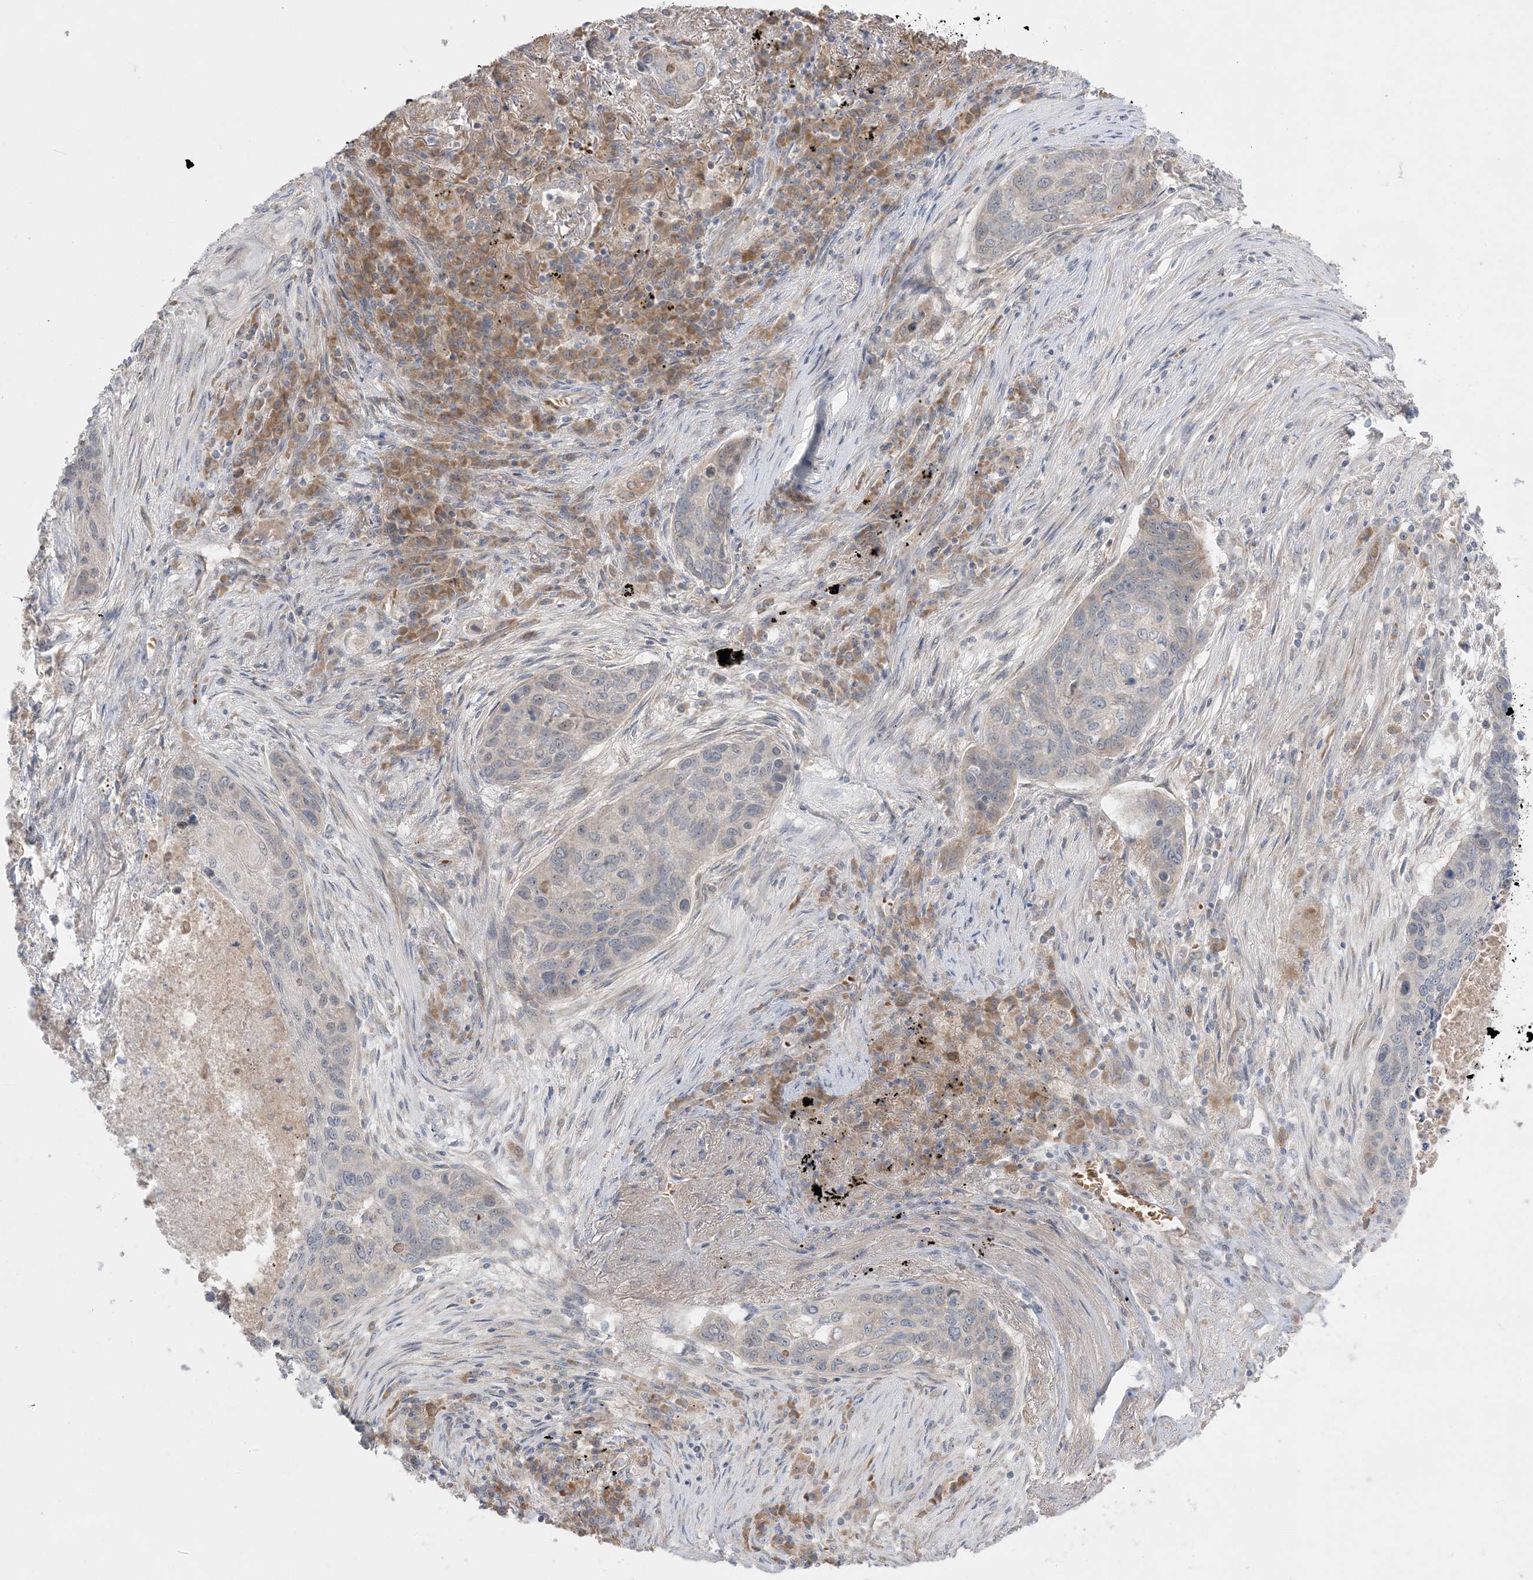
{"staining": {"intensity": "weak", "quantity": "<25%", "location": "cytoplasmic/membranous"}, "tissue": "lung cancer", "cell_type": "Tumor cells", "image_type": "cancer", "snomed": [{"axis": "morphology", "description": "Squamous cell carcinoma, NOS"}, {"axis": "topography", "description": "Lung"}], "caption": "Immunohistochemistry micrograph of lung cancer stained for a protein (brown), which shows no staining in tumor cells. Nuclei are stained in blue.", "gene": "MMGT1", "patient": {"sex": "female", "age": 63}}